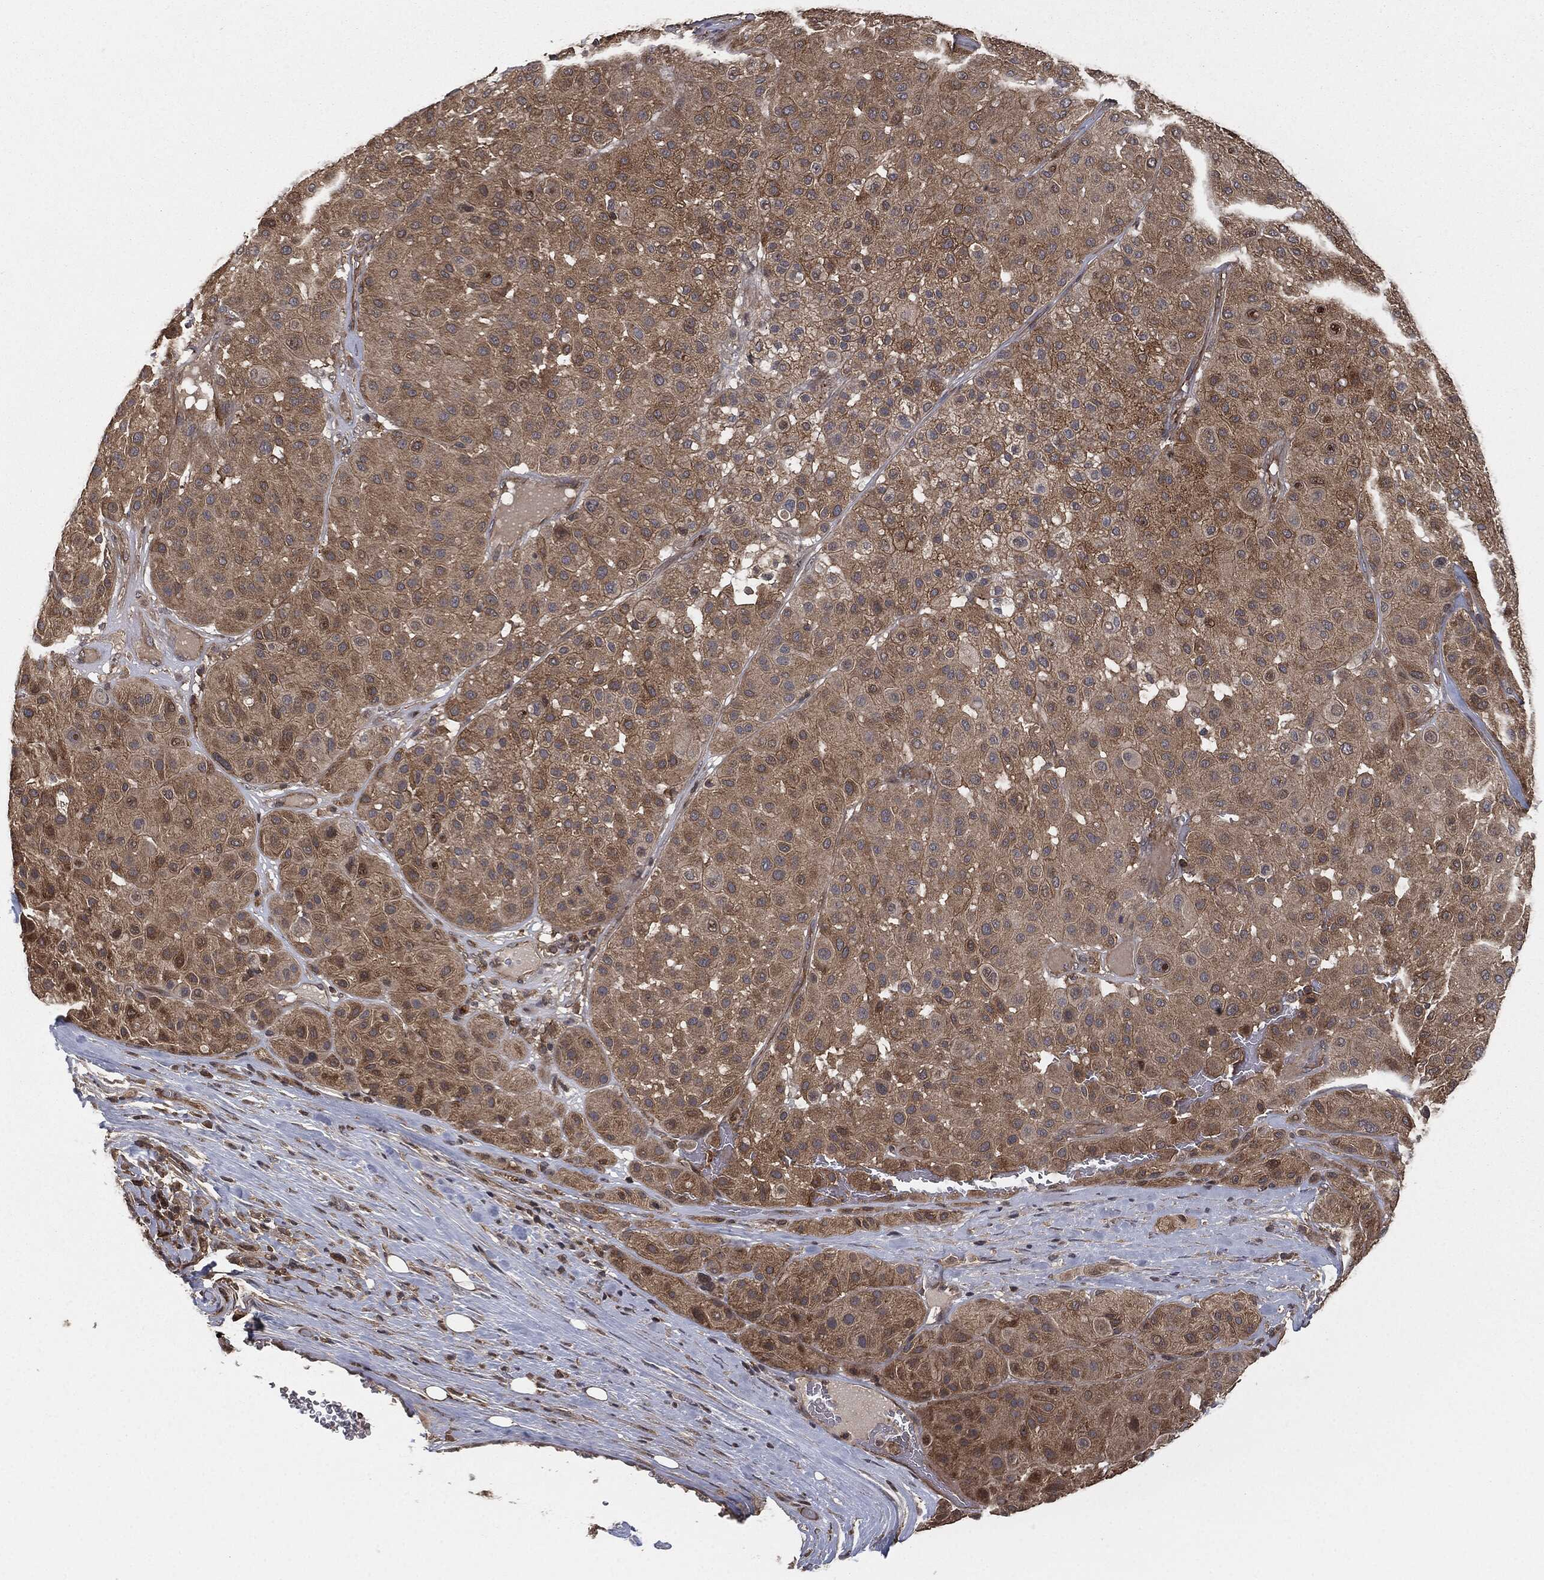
{"staining": {"intensity": "moderate", "quantity": ">75%", "location": "cytoplasmic/membranous"}, "tissue": "melanoma", "cell_type": "Tumor cells", "image_type": "cancer", "snomed": [{"axis": "morphology", "description": "Malignant melanoma, Metastatic site"}, {"axis": "topography", "description": "Smooth muscle"}], "caption": "Melanoma stained for a protein demonstrates moderate cytoplasmic/membranous positivity in tumor cells. (IHC, brightfield microscopy, high magnification).", "gene": "ERBIN", "patient": {"sex": "male", "age": 41}}